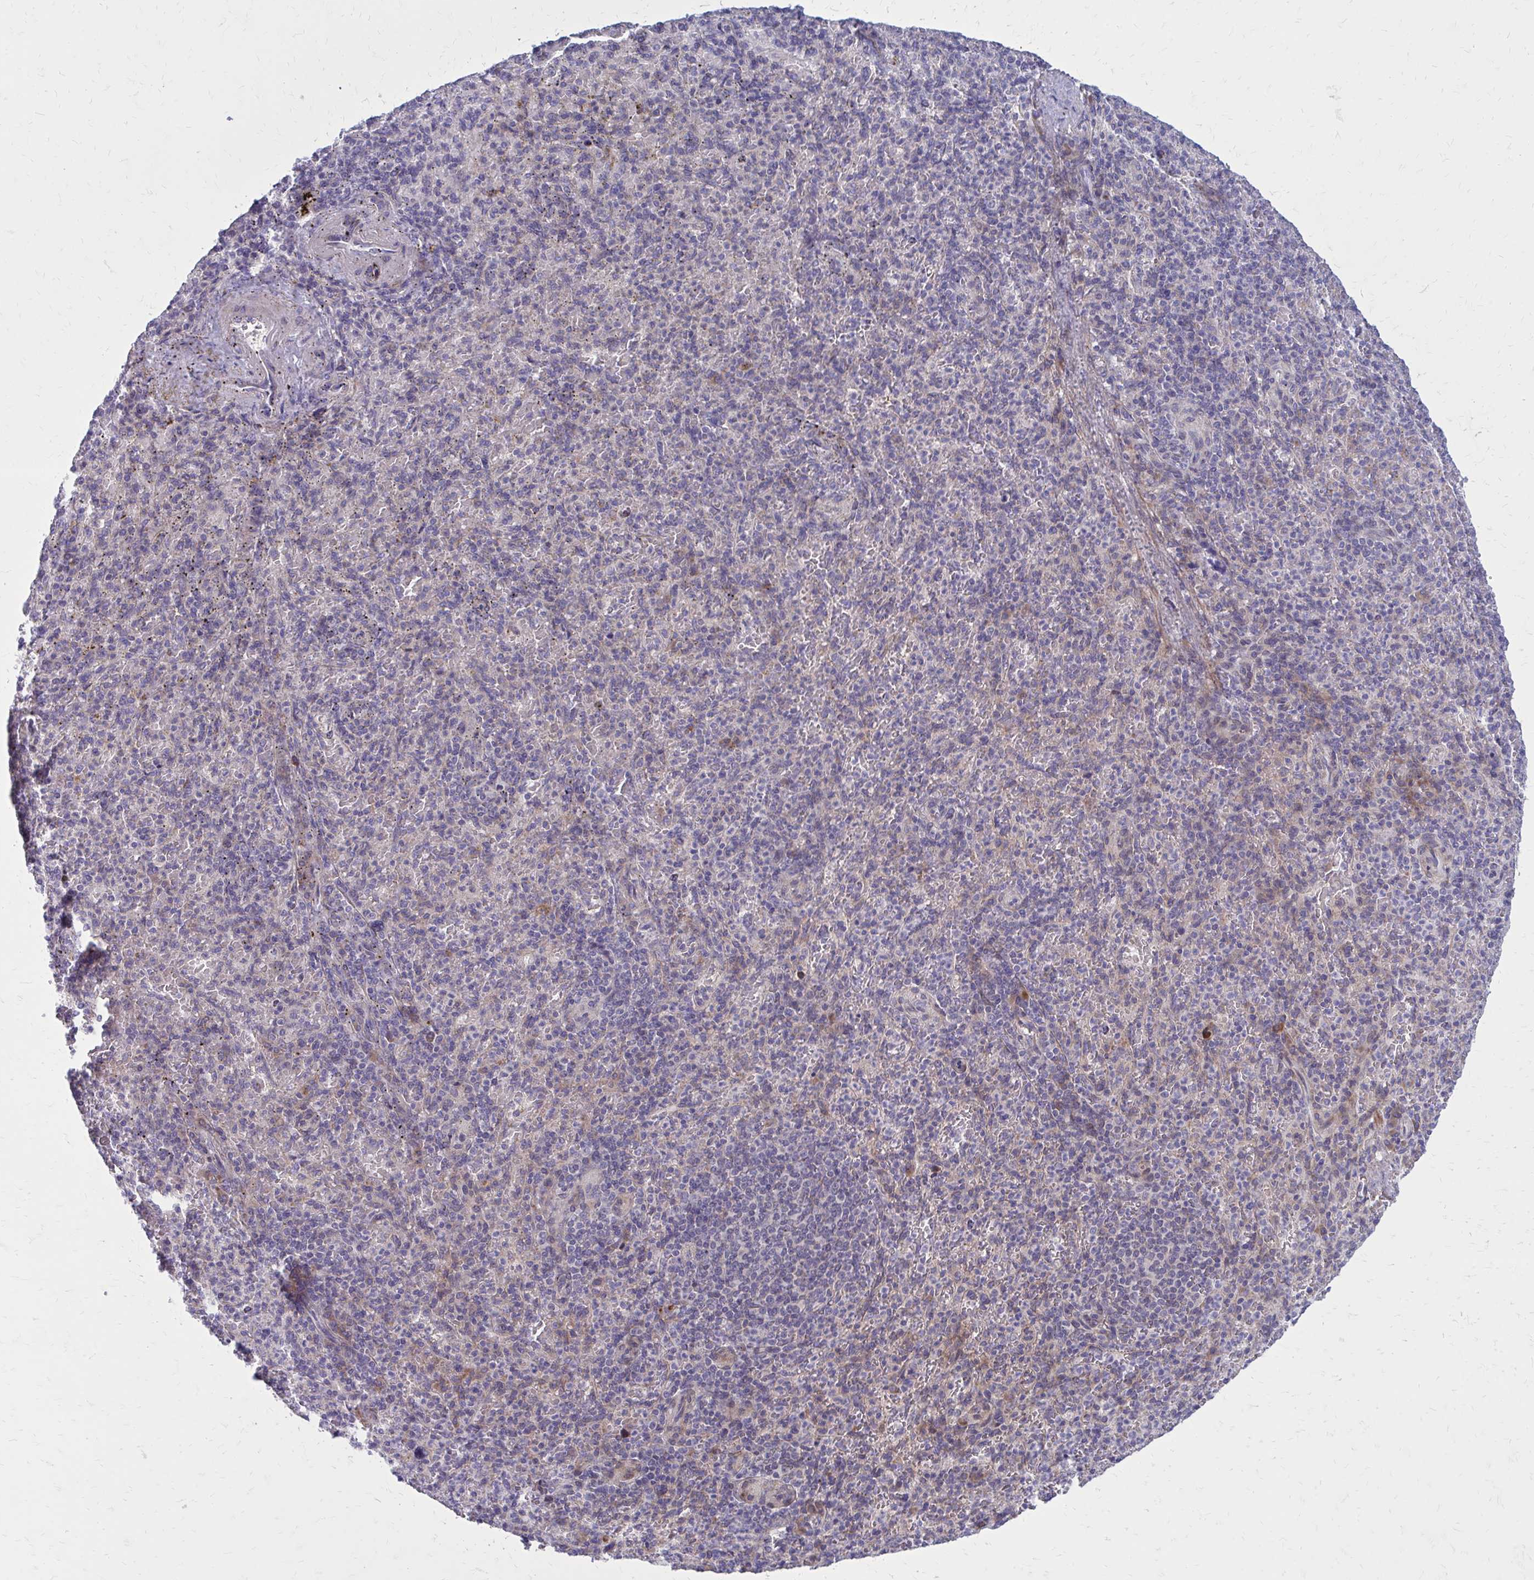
{"staining": {"intensity": "negative", "quantity": "none", "location": "none"}, "tissue": "spleen", "cell_type": "Cells in red pulp", "image_type": "normal", "snomed": [{"axis": "morphology", "description": "Normal tissue, NOS"}, {"axis": "topography", "description": "Spleen"}], "caption": "Immunohistochemistry (IHC) of normal spleen reveals no staining in cells in red pulp. (Stains: DAB (3,3'-diaminobenzidine) immunohistochemistry with hematoxylin counter stain, Microscopy: brightfield microscopy at high magnification).", "gene": "GIGYF2", "patient": {"sex": "female", "age": 74}}